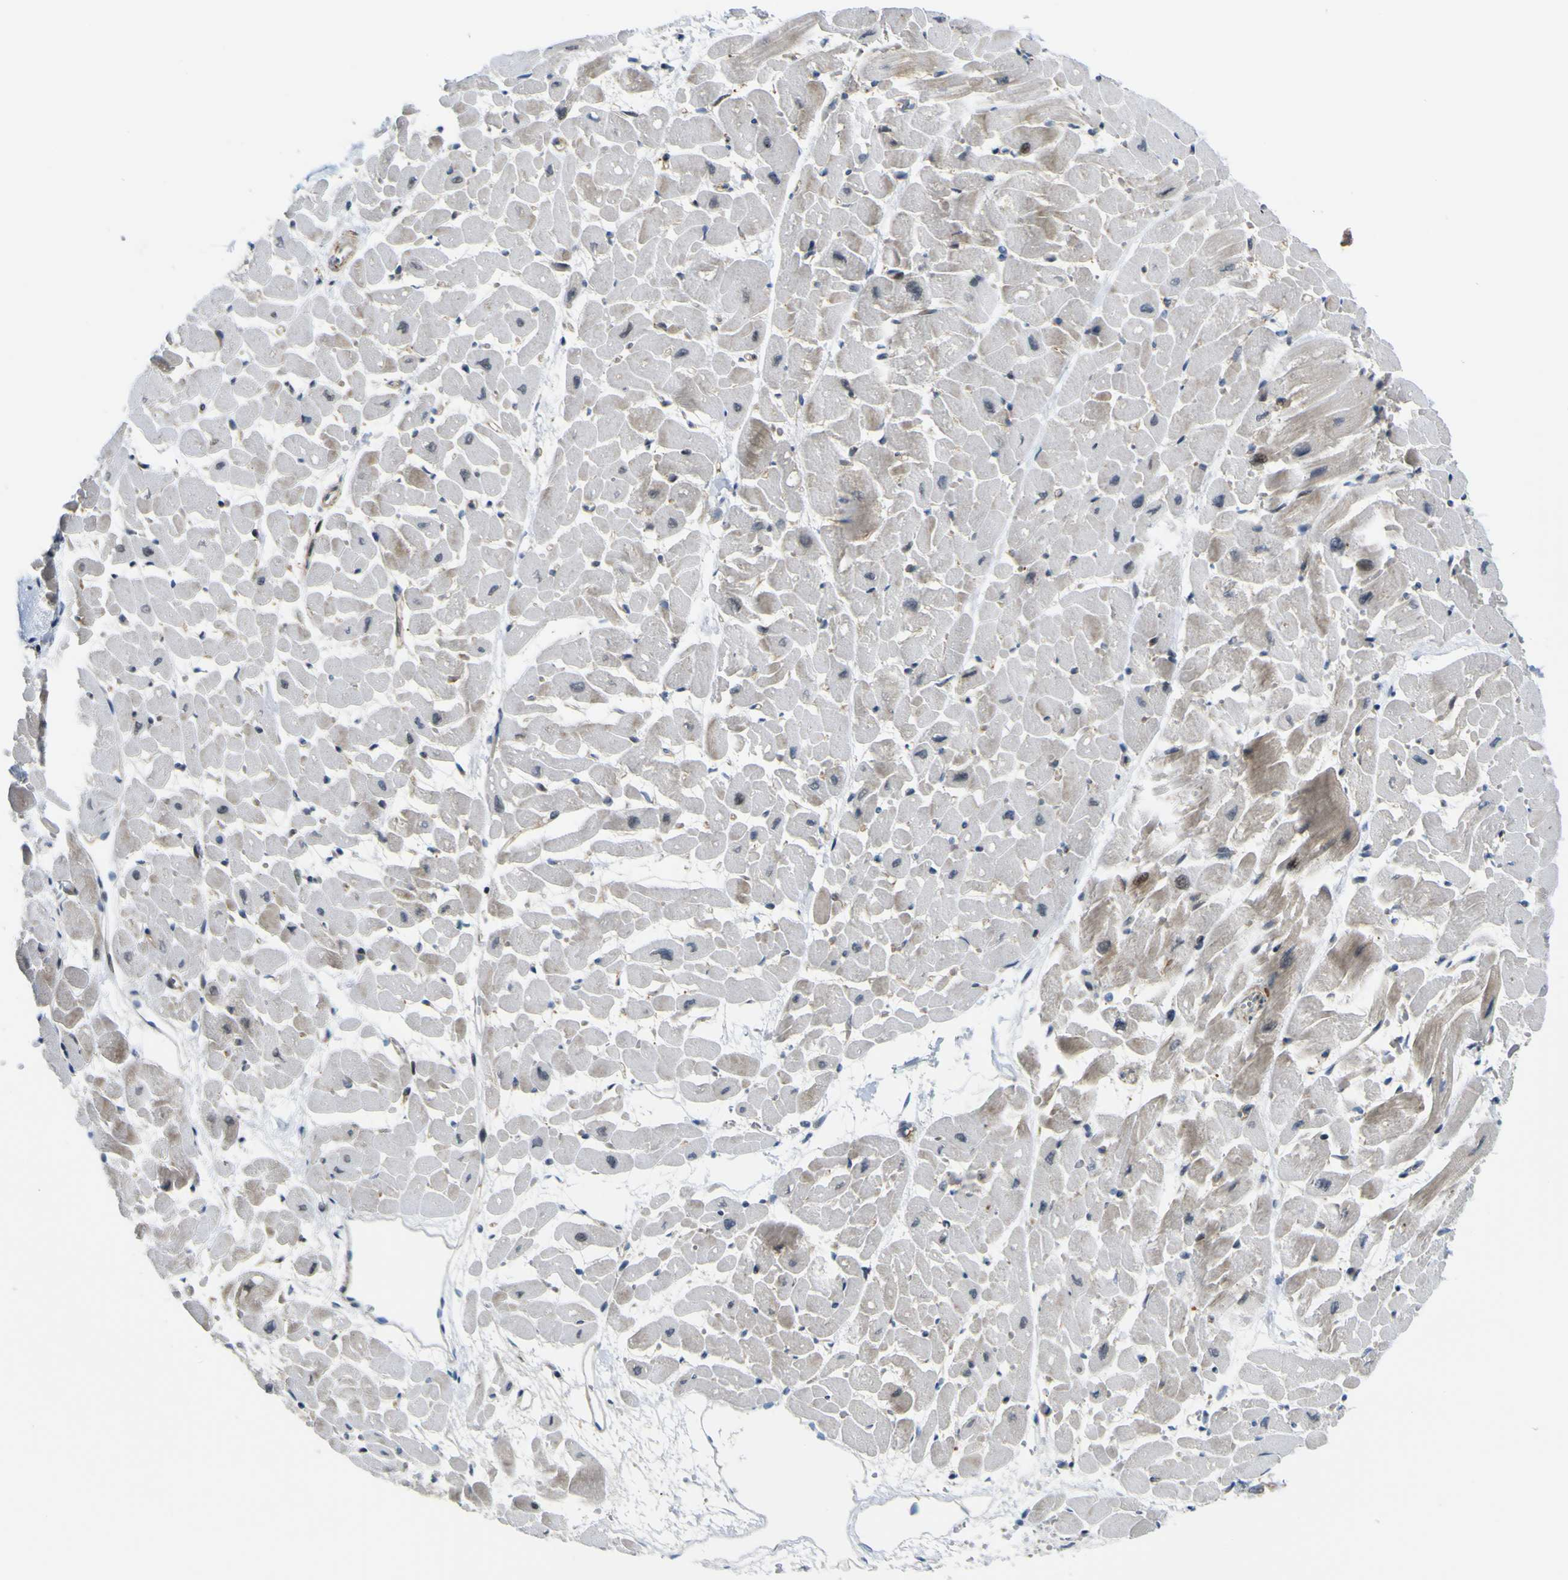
{"staining": {"intensity": "weak", "quantity": "<25%", "location": "cytoplasmic/membranous,nuclear"}, "tissue": "heart muscle", "cell_type": "Cardiomyocytes", "image_type": "normal", "snomed": [{"axis": "morphology", "description": "Normal tissue, NOS"}, {"axis": "topography", "description": "Heart"}], "caption": "A photomicrograph of heart muscle stained for a protein exhibits no brown staining in cardiomyocytes.", "gene": "KDM7A", "patient": {"sex": "male", "age": 45}}